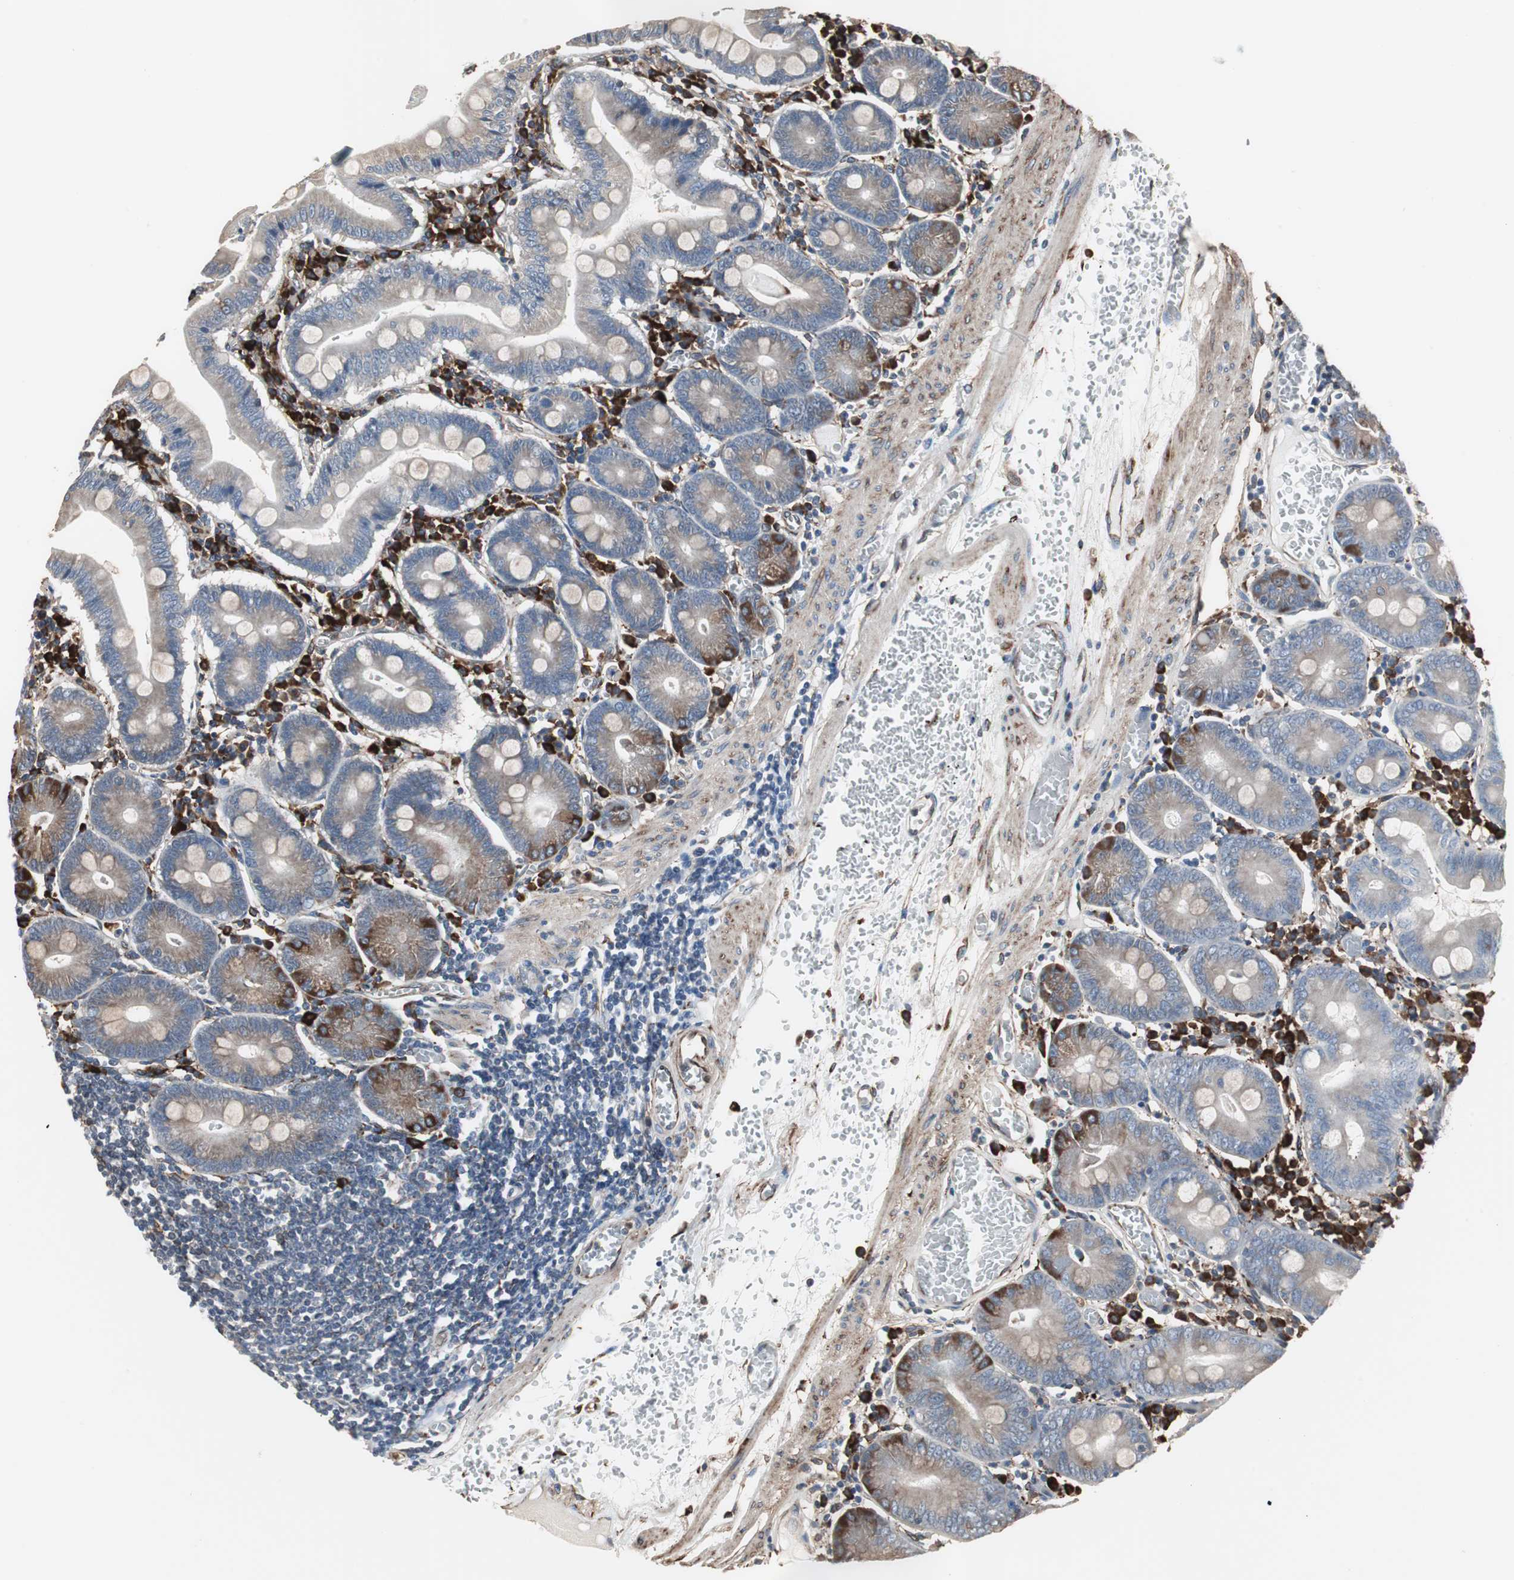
{"staining": {"intensity": "moderate", "quantity": ">75%", "location": "cytoplasmic/membranous"}, "tissue": "small intestine", "cell_type": "Glandular cells", "image_type": "normal", "snomed": [{"axis": "morphology", "description": "Normal tissue, NOS"}, {"axis": "topography", "description": "Small intestine"}], "caption": "Protein analysis of normal small intestine displays moderate cytoplasmic/membranous positivity in approximately >75% of glandular cells.", "gene": "CALU", "patient": {"sex": "male", "age": 71}}